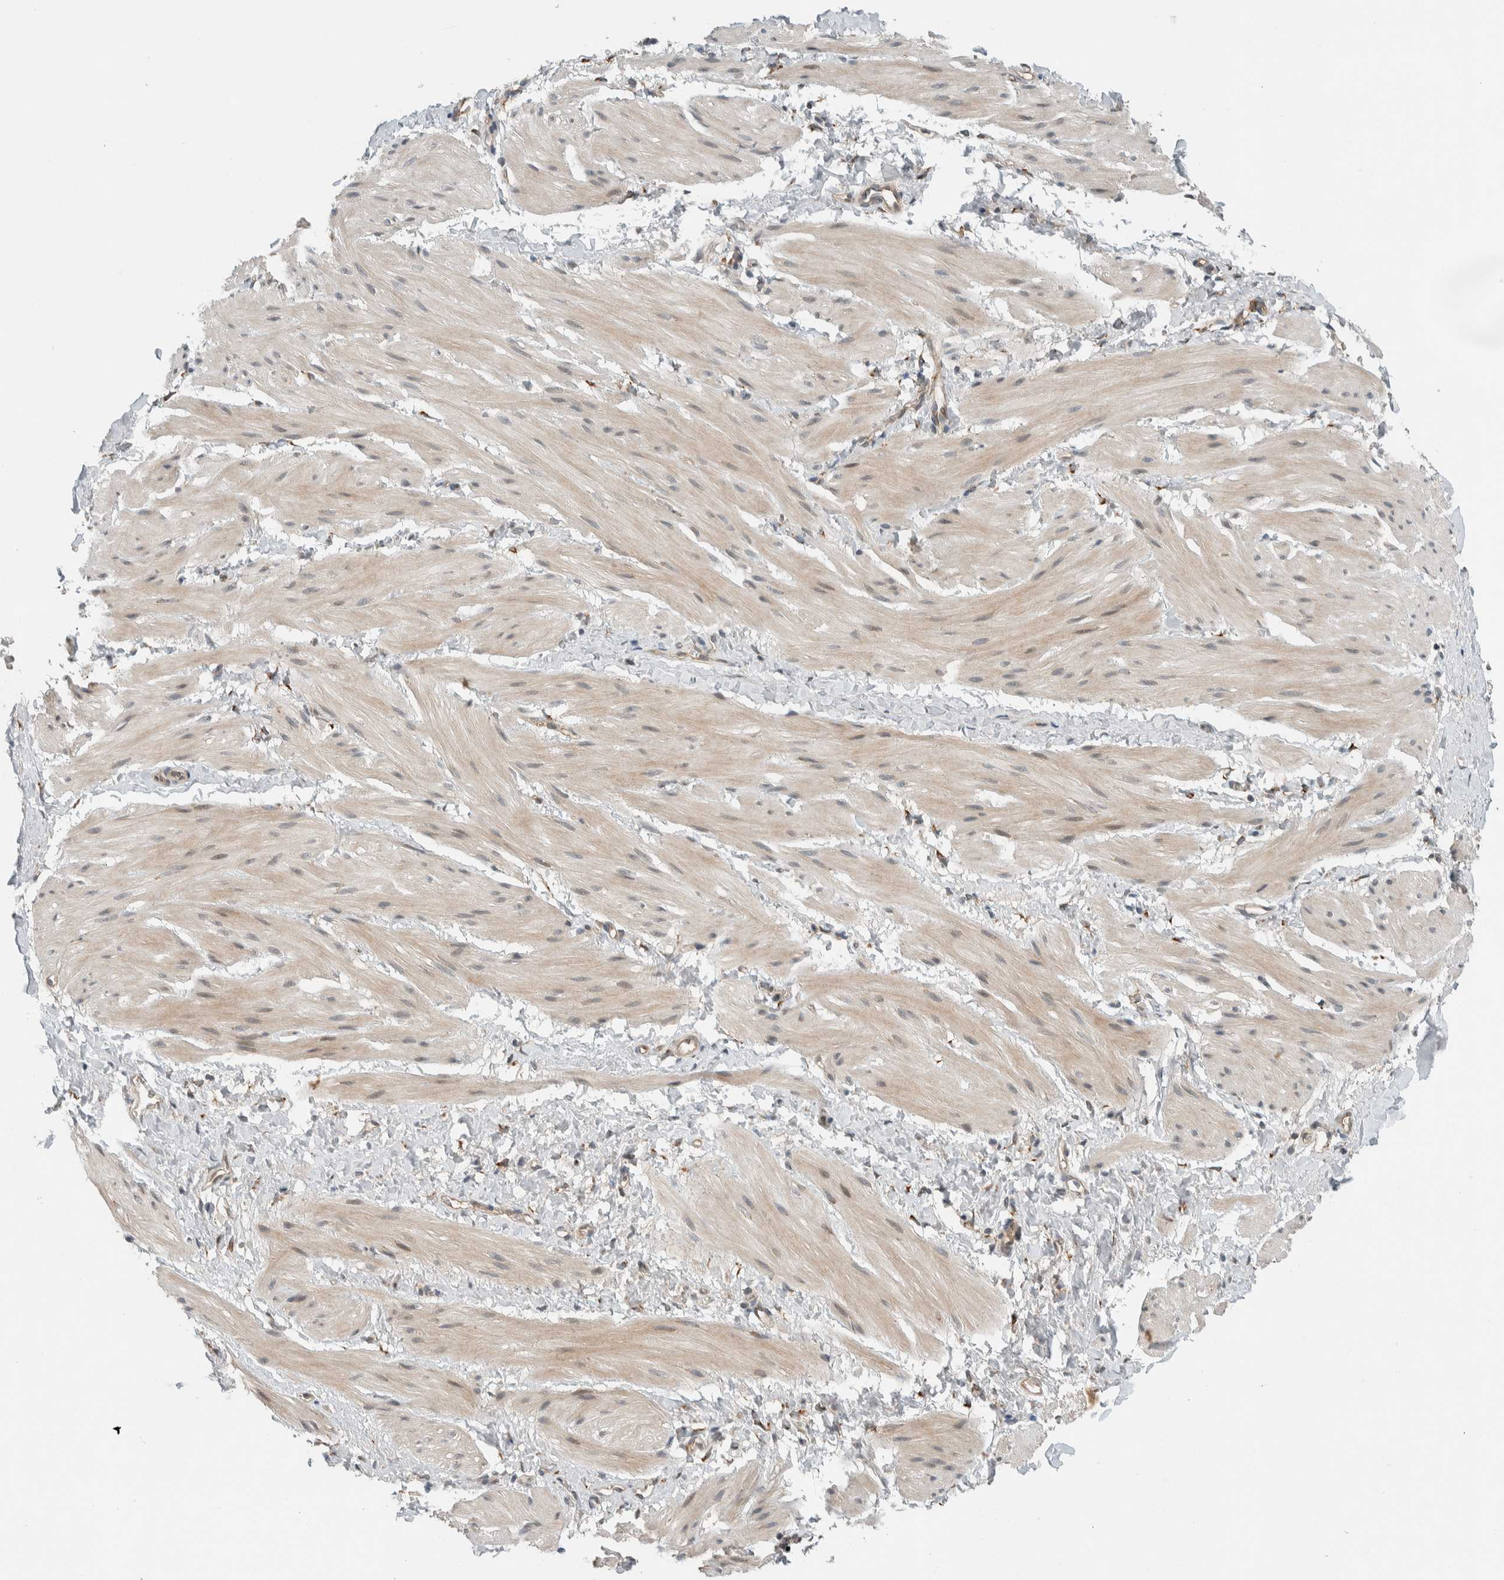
{"staining": {"intensity": "weak", "quantity": "25%-75%", "location": "cytoplasmic/membranous"}, "tissue": "smooth muscle", "cell_type": "Smooth muscle cells", "image_type": "normal", "snomed": [{"axis": "morphology", "description": "Normal tissue, NOS"}, {"axis": "topography", "description": "Smooth muscle"}], "caption": "Benign smooth muscle was stained to show a protein in brown. There is low levels of weak cytoplasmic/membranous expression in about 25%-75% of smooth muscle cells.", "gene": "CTBP2", "patient": {"sex": "male", "age": 16}}